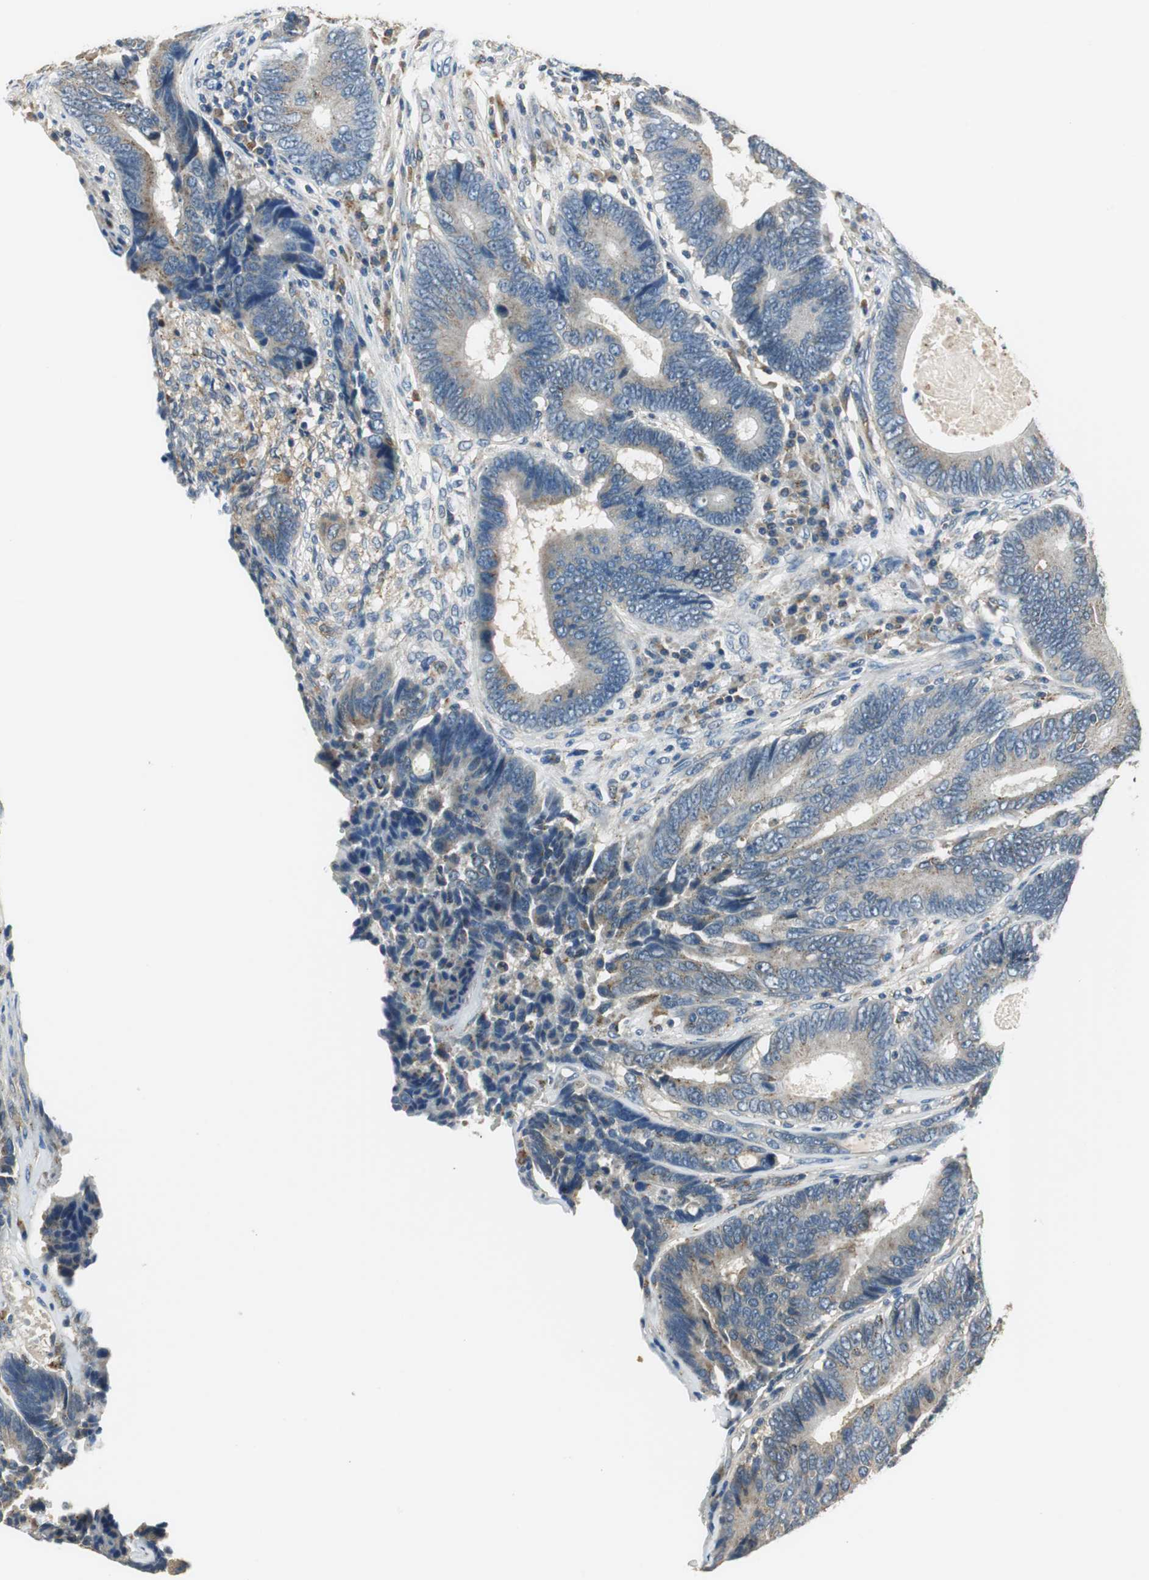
{"staining": {"intensity": "weak", "quantity": "25%-75%", "location": "cytoplasmic/membranous"}, "tissue": "colorectal cancer", "cell_type": "Tumor cells", "image_type": "cancer", "snomed": [{"axis": "morphology", "description": "Adenocarcinoma, NOS"}, {"axis": "topography", "description": "Colon"}], "caption": "Tumor cells demonstrate weak cytoplasmic/membranous expression in approximately 25%-75% of cells in colorectal cancer (adenocarcinoma). The staining was performed using DAB to visualize the protein expression in brown, while the nuclei were stained in blue with hematoxylin (Magnification: 20x).", "gene": "NIT1", "patient": {"sex": "female", "age": 78}}